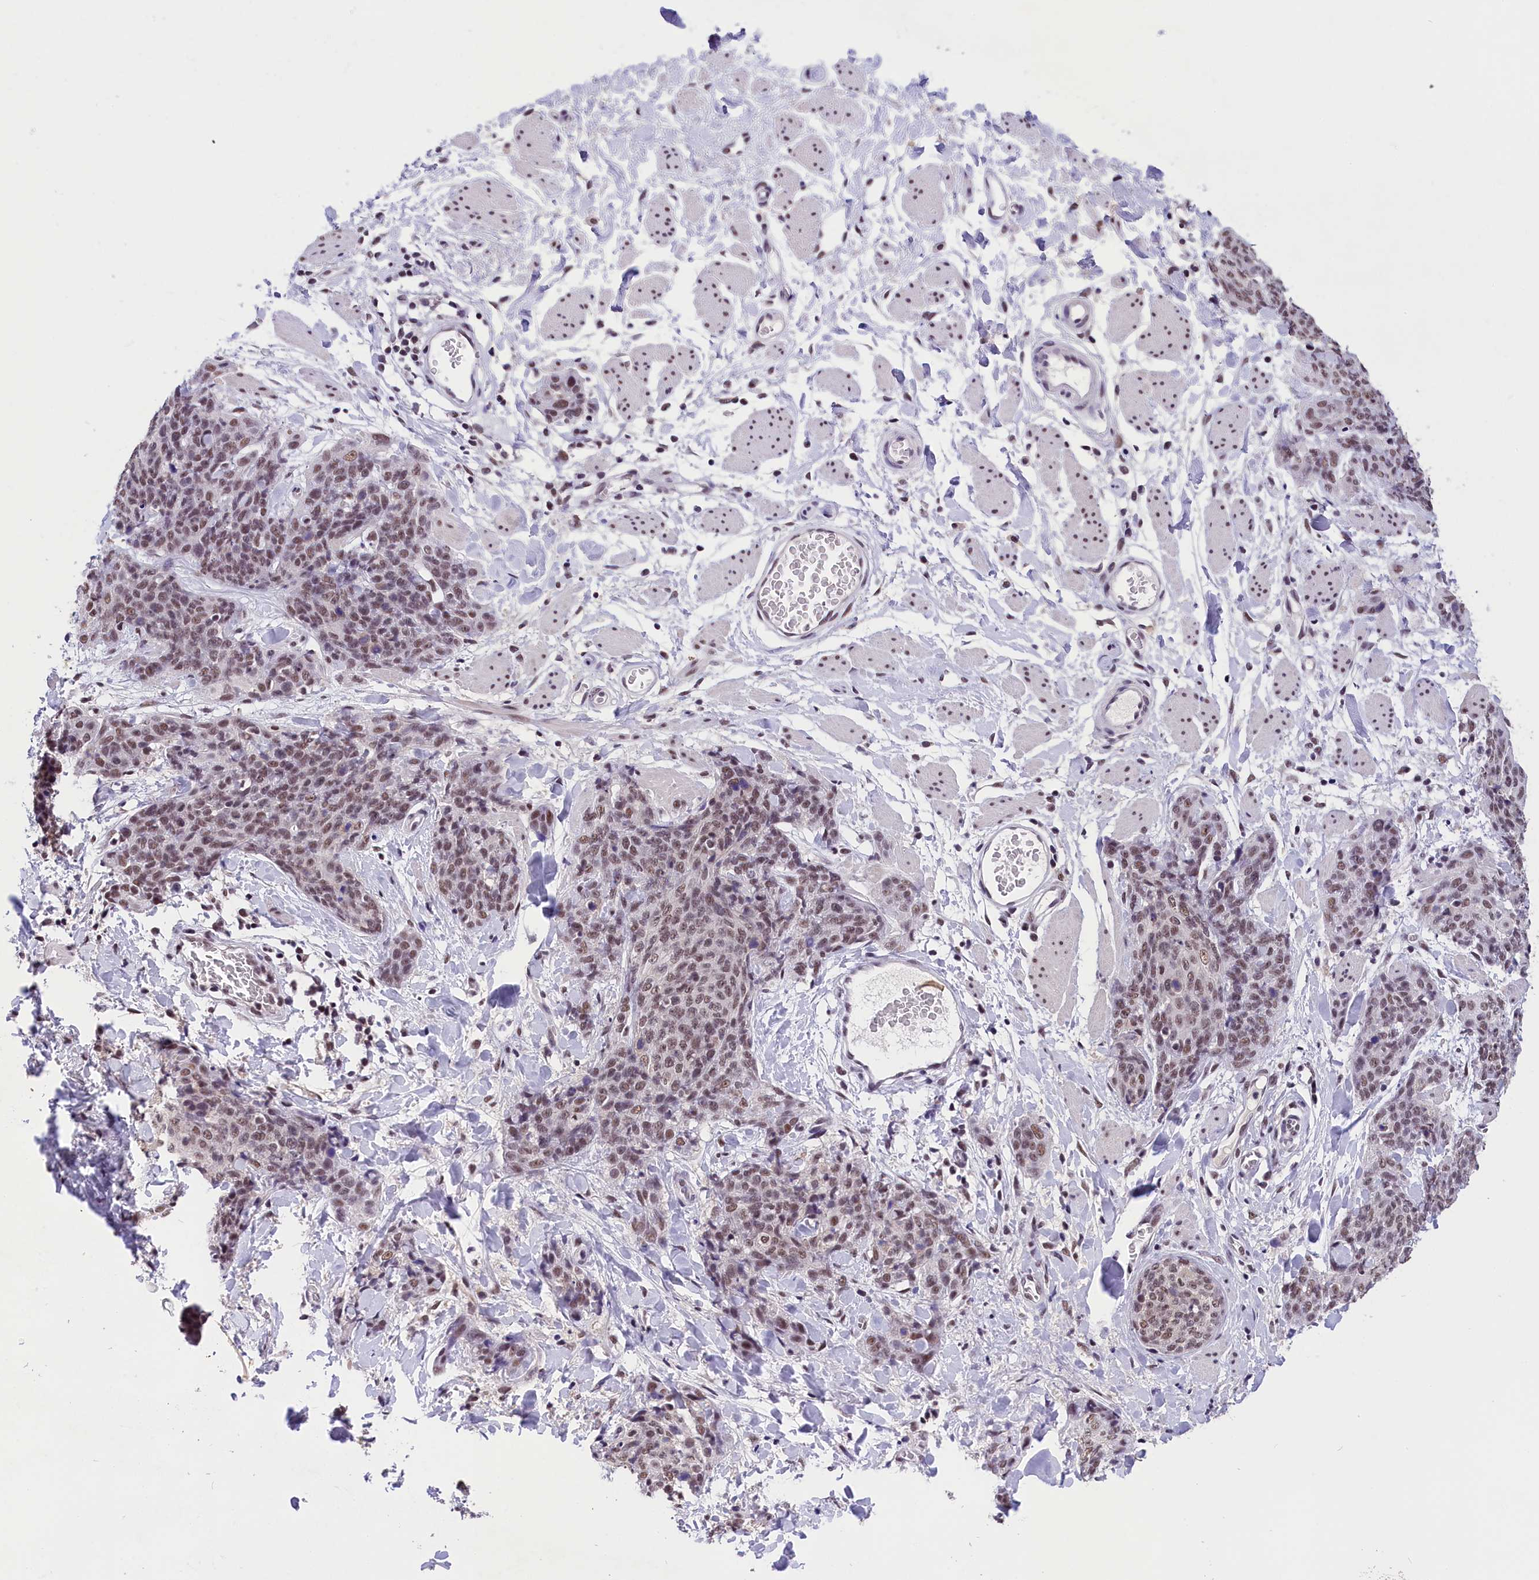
{"staining": {"intensity": "moderate", "quantity": ">75%", "location": "nuclear"}, "tissue": "skin cancer", "cell_type": "Tumor cells", "image_type": "cancer", "snomed": [{"axis": "morphology", "description": "Squamous cell carcinoma, NOS"}, {"axis": "topography", "description": "Skin"}, {"axis": "topography", "description": "Vulva"}], "caption": "Protein positivity by immunohistochemistry (IHC) demonstrates moderate nuclear staining in about >75% of tumor cells in squamous cell carcinoma (skin).", "gene": "ZC3H4", "patient": {"sex": "female", "age": 85}}